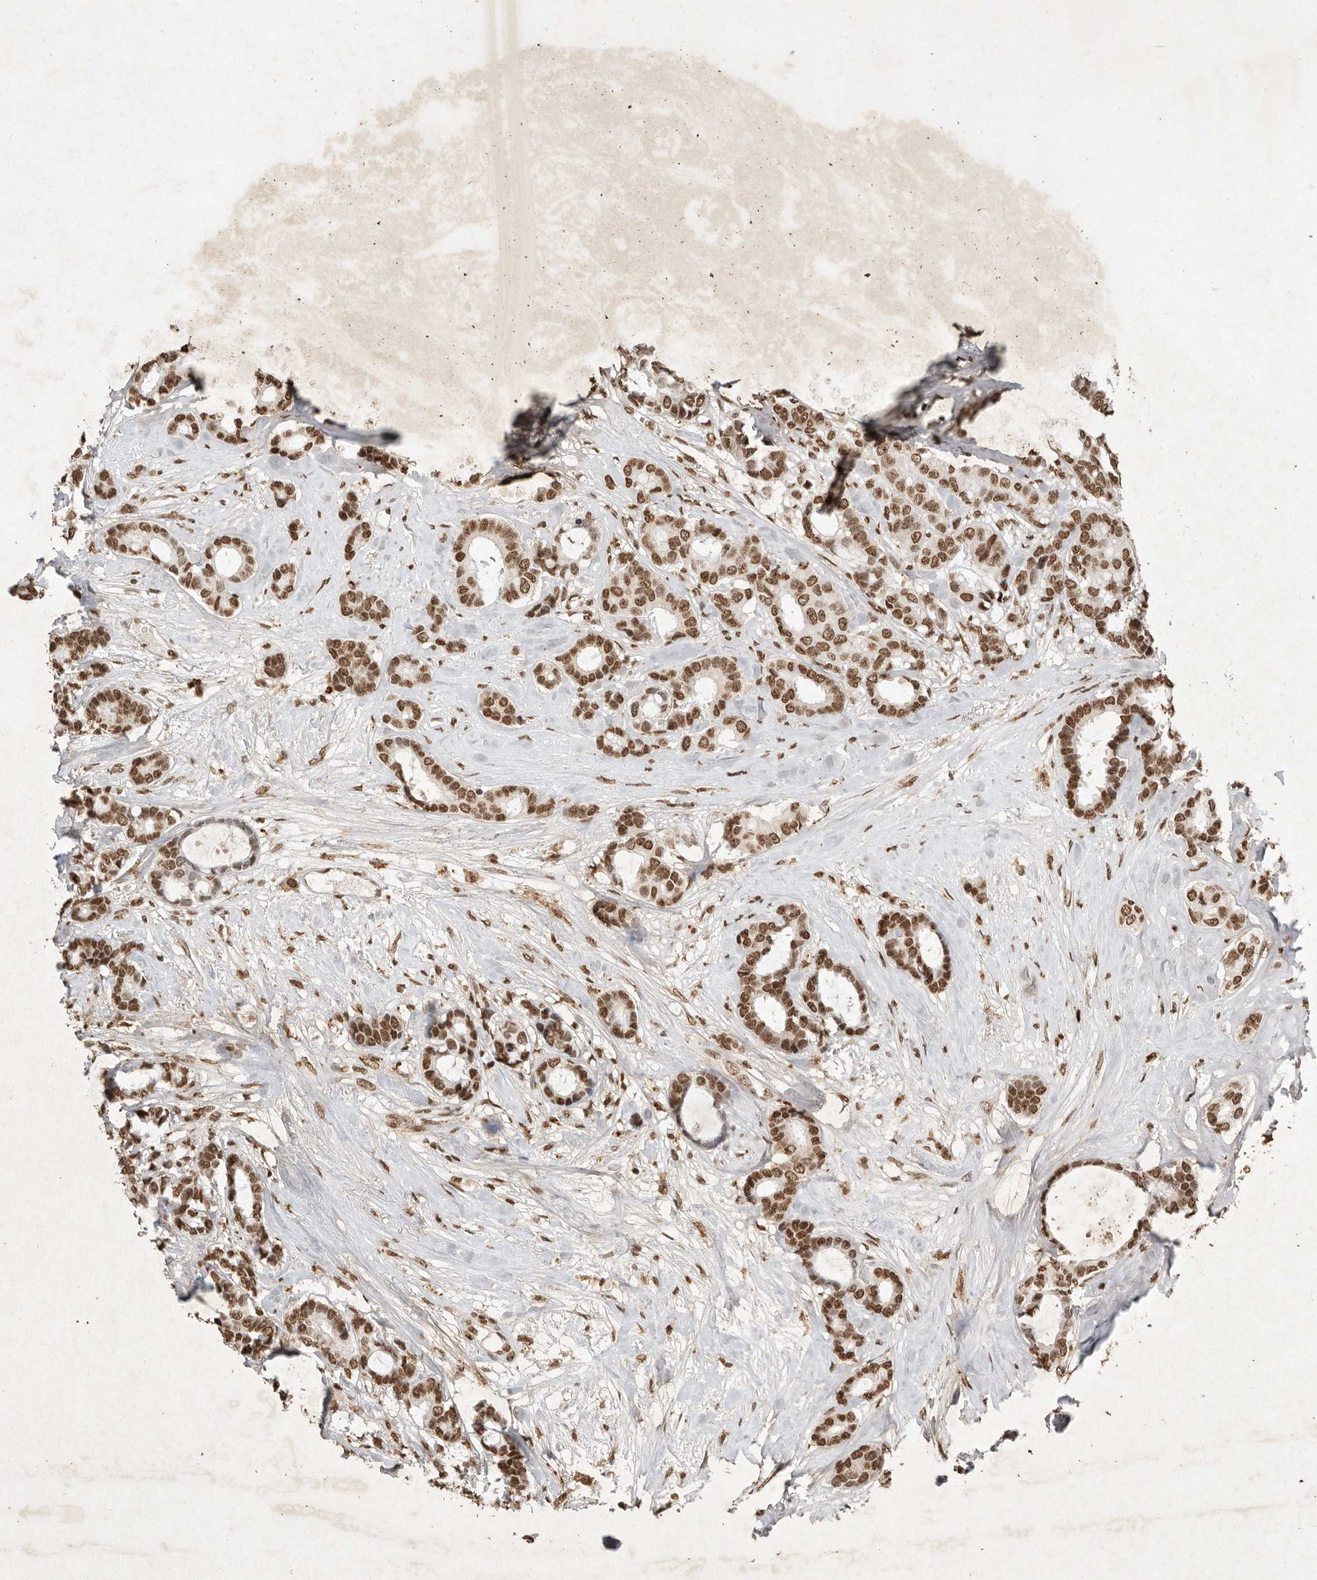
{"staining": {"intensity": "strong", "quantity": ">75%", "location": "nuclear"}, "tissue": "breast cancer", "cell_type": "Tumor cells", "image_type": "cancer", "snomed": [{"axis": "morphology", "description": "Duct carcinoma"}, {"axis": "topography", "description": "Breast"}], "caption": "Tumor cells display strong nuclear positivity in about >75% of cells in breast cancer.", "gene": "NKX3-2", "patient": {"sex": "female", "age": 87}}